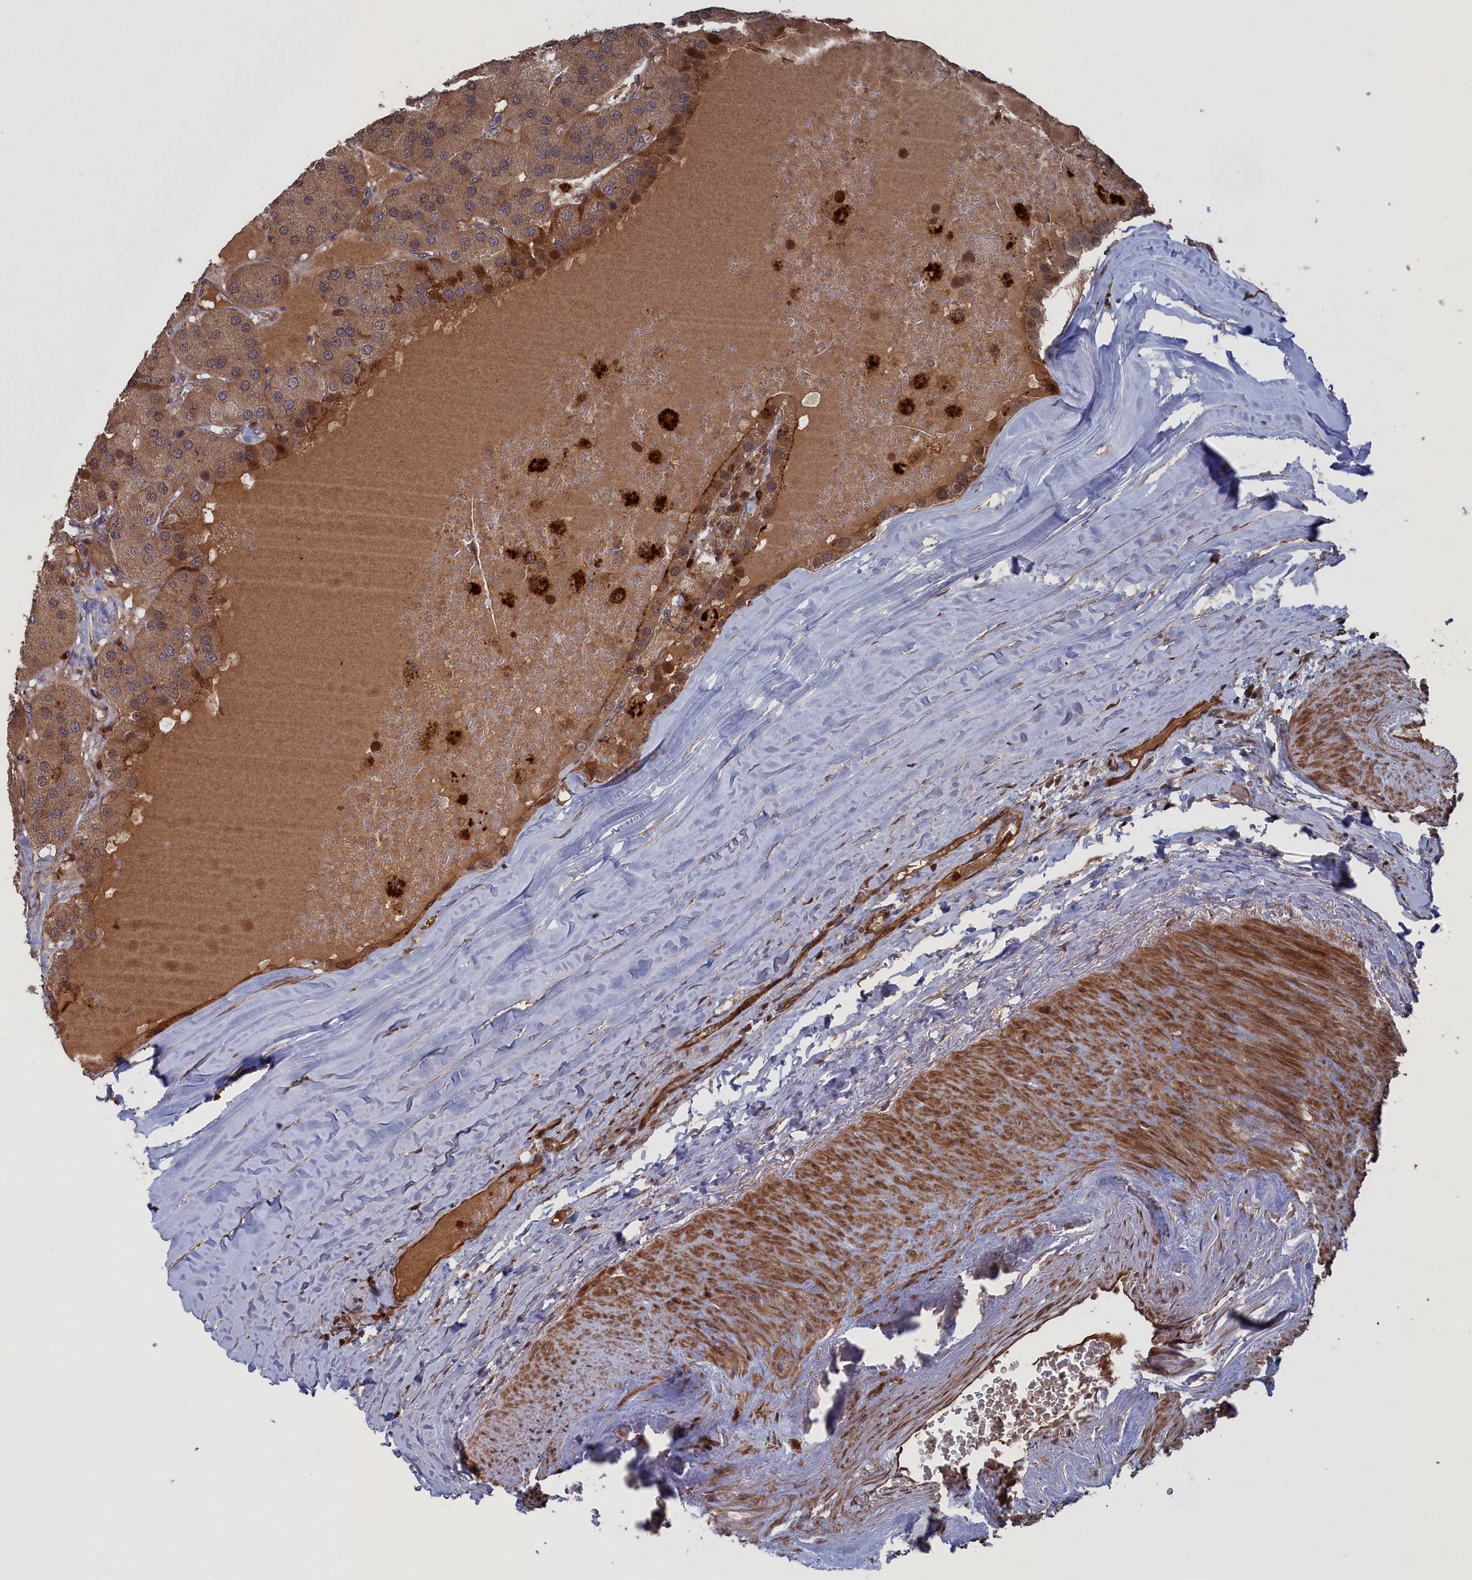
{"staining": {"intensity": "moderate", "quantity": ">75%", "location": "cytoplasmic/membranous"}, "tissue": "parathyroid gland", "cell_type": "Glandular cells", "image_type": "normal", "snomed": [{"axis": "morphology", "description": "Normal tissue, NOS"}, {"axis": "morphology", "description": "Adenoma, NOS"}, {"axis": "topography", "description": "Parathyroid gland"}], "caption": "A brown stain shows moderate cytoplasmic/membranous positivity of a protein in glandular cells of benign parathyroid gland. Using DAB (3,3'-diaminobenzidine) (brown) and hematoxylin (blue) stains, captured at high magnification using brightfield microscopy.", "gene": "PLA2G15", "patient": {"sex": "female", "age": 86}}